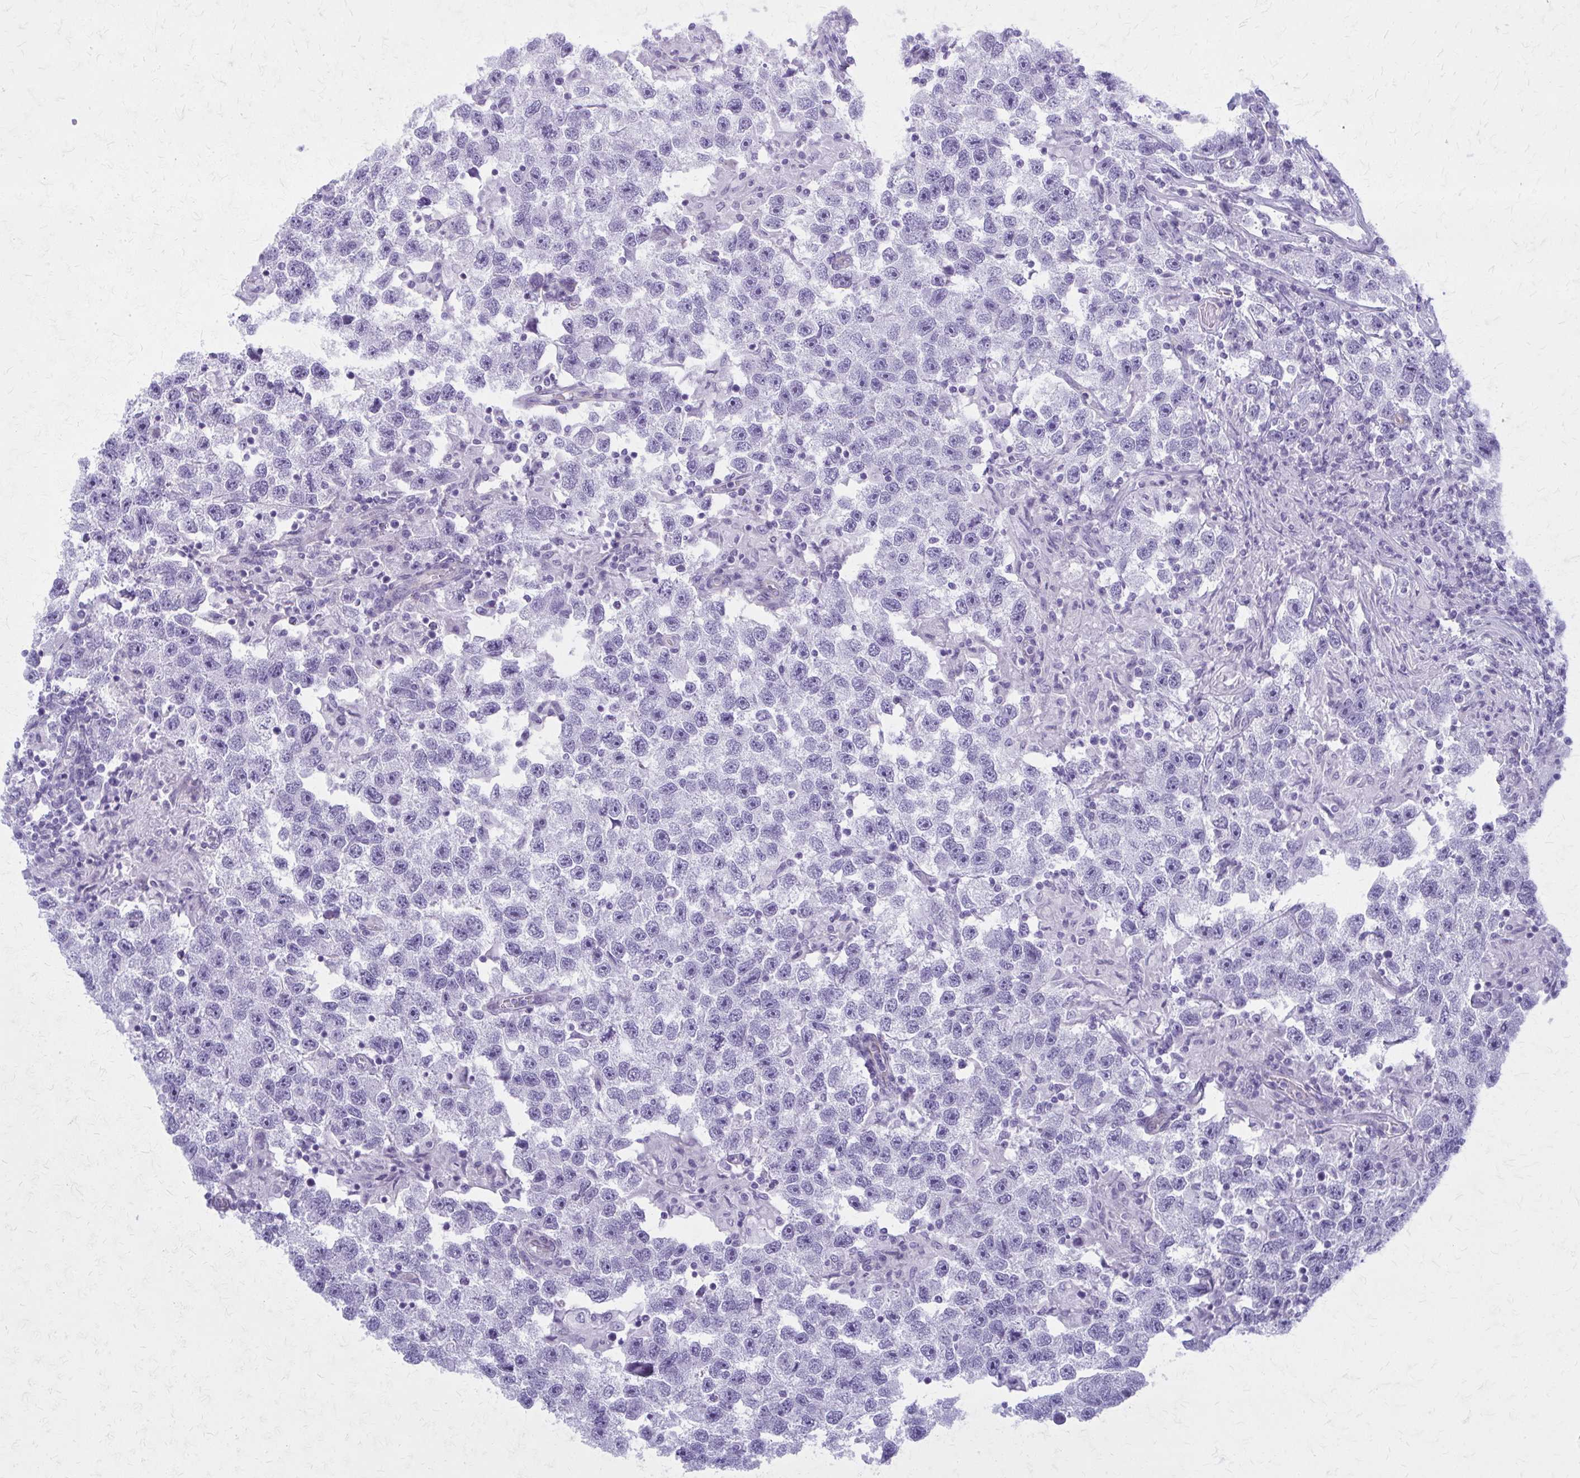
{"staining": {"intensity": "negative", "quantity": "none", "location": "none"}, "tissue": "testis cancer", "cell_type": "Tumor cells", "image_type": "cancer", "snomed": [{"axis": "morphology", "description": "Seminoma, NOS"}, {"axis": "topography", "description": "Testis"}], "caption": "Photomicrograph shows no significant protein staining in tumor cells of seminoma (testis).", "gene": "GFAP", "patient": {"sex": "male", "age": 26}}